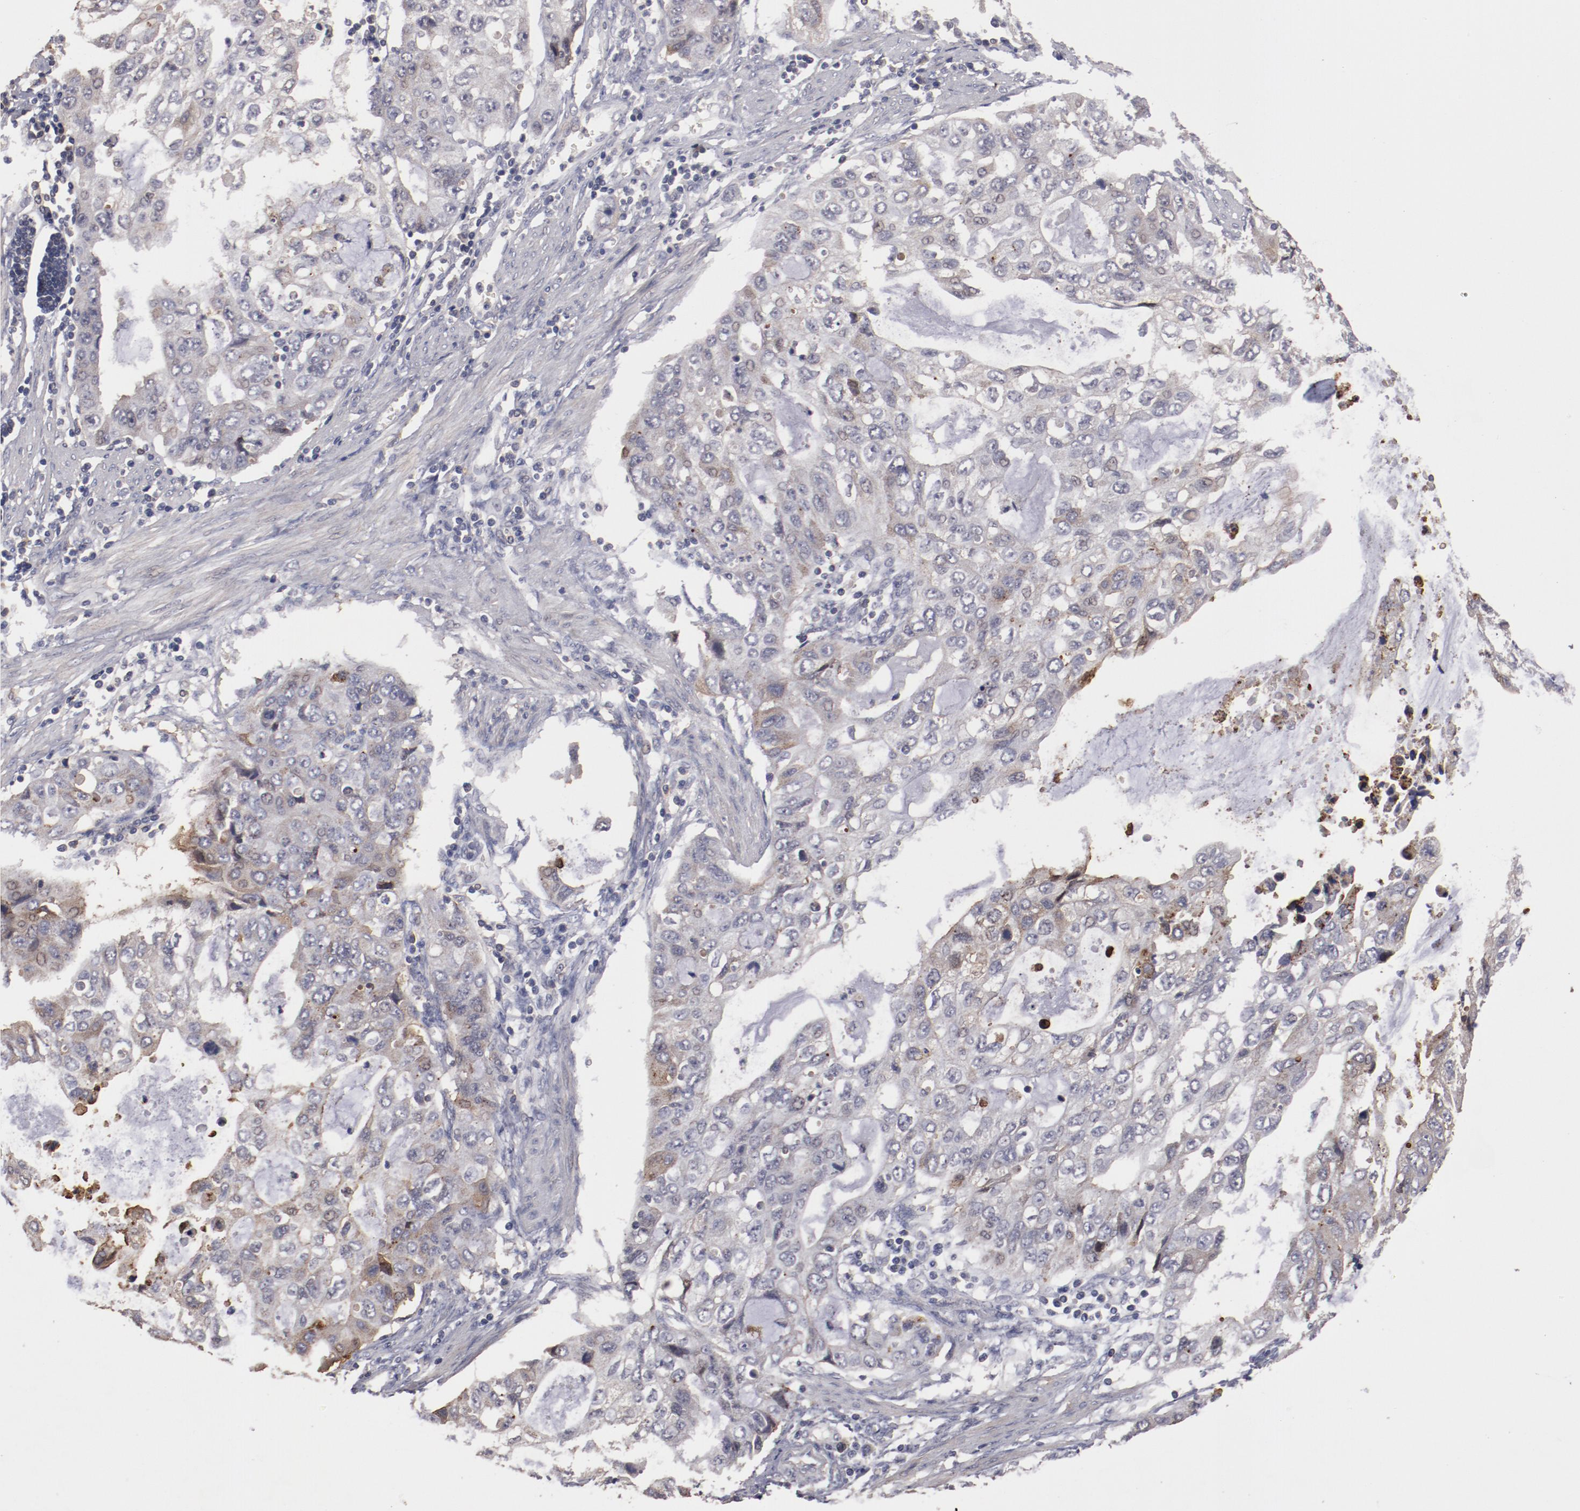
{"staining": {"intensity": "weak", "quantity": "25%-75%", "location": "cytoplasmic/membranous"}, "tissue": "stomach cancer", "cell_type": "Tumor cells", "image_type": "cancer", "snomed": [{"axis": "morphology", "description": "Adenocarcinoma, NOS"}, {"axis": "topography", "description": "Stomach, upper"}], "caption": "A histopathology image of human stomach cancer stained for a protein demonstrates weak cytoplasmic/membranous brown staining in tumor cells.", "gene": "LRRC75B", "patient": {"sex": "female", "age": 52}}